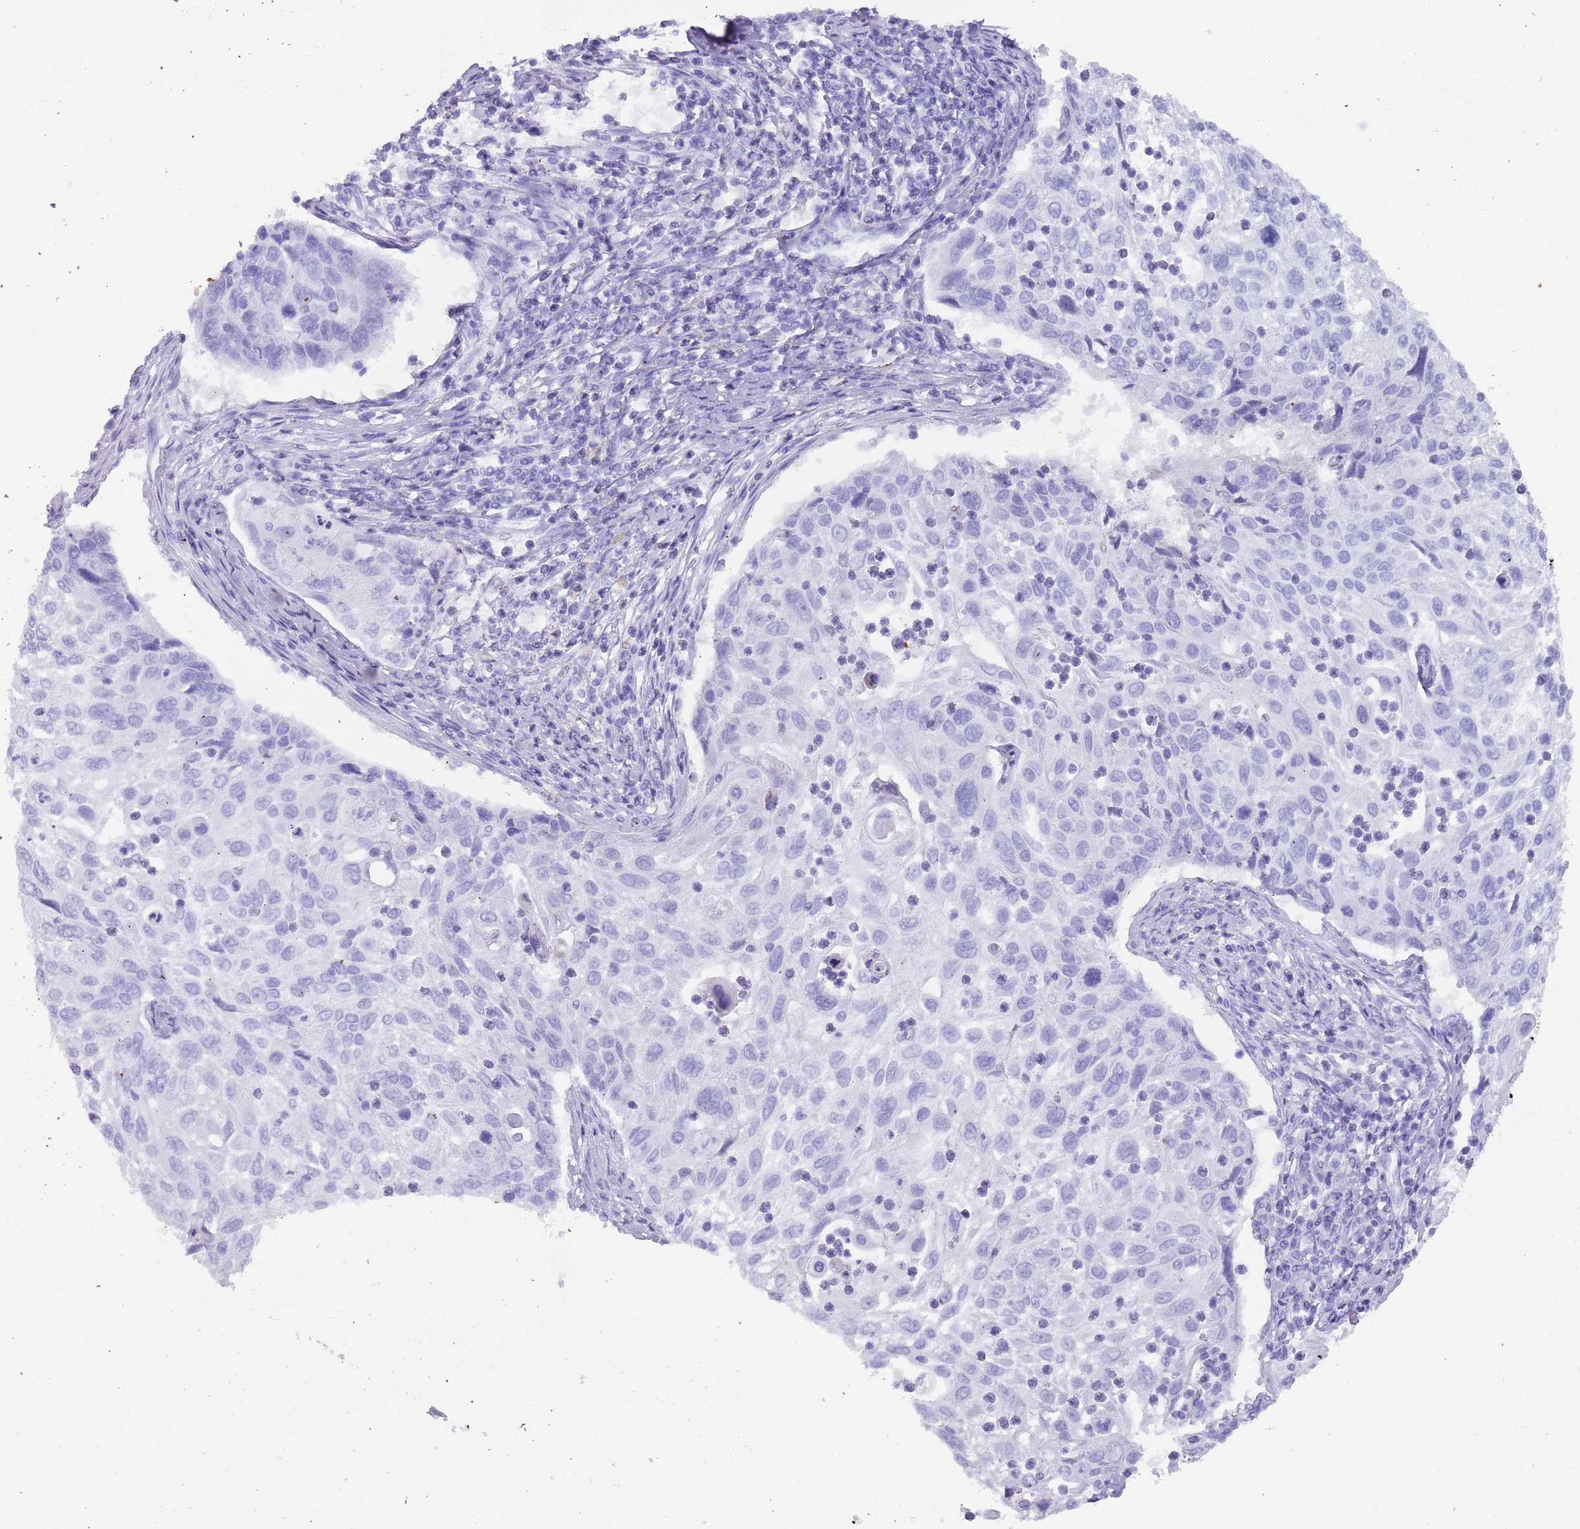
{"staining": {"intensity": "moderate", "quantity": "25%-75%", "location": "nuclear"}, "tissue": "cervical cancer", "cell_type": "Tumor cells", "image_type": "cancer", "snomed": [{"axis": "morphology", "description": "Squamous cell carcinoma, NOS"}, {"axis": "topography", "description": "Cervix"}], "caption": "Brown immunohistochemical staining in cervical cancer (squamous cell carcinoma) displays moderate nuclear positivity in approximately 25%-75% of tumor cells. (Stains: DAB (3,3'-diaminobenzidine) in brown, nuclei in blue, Microscopy: brightfield microscopy at high magnification).", "gene": "HDAC8", "patient": {"sex": "female", "age": 70}}